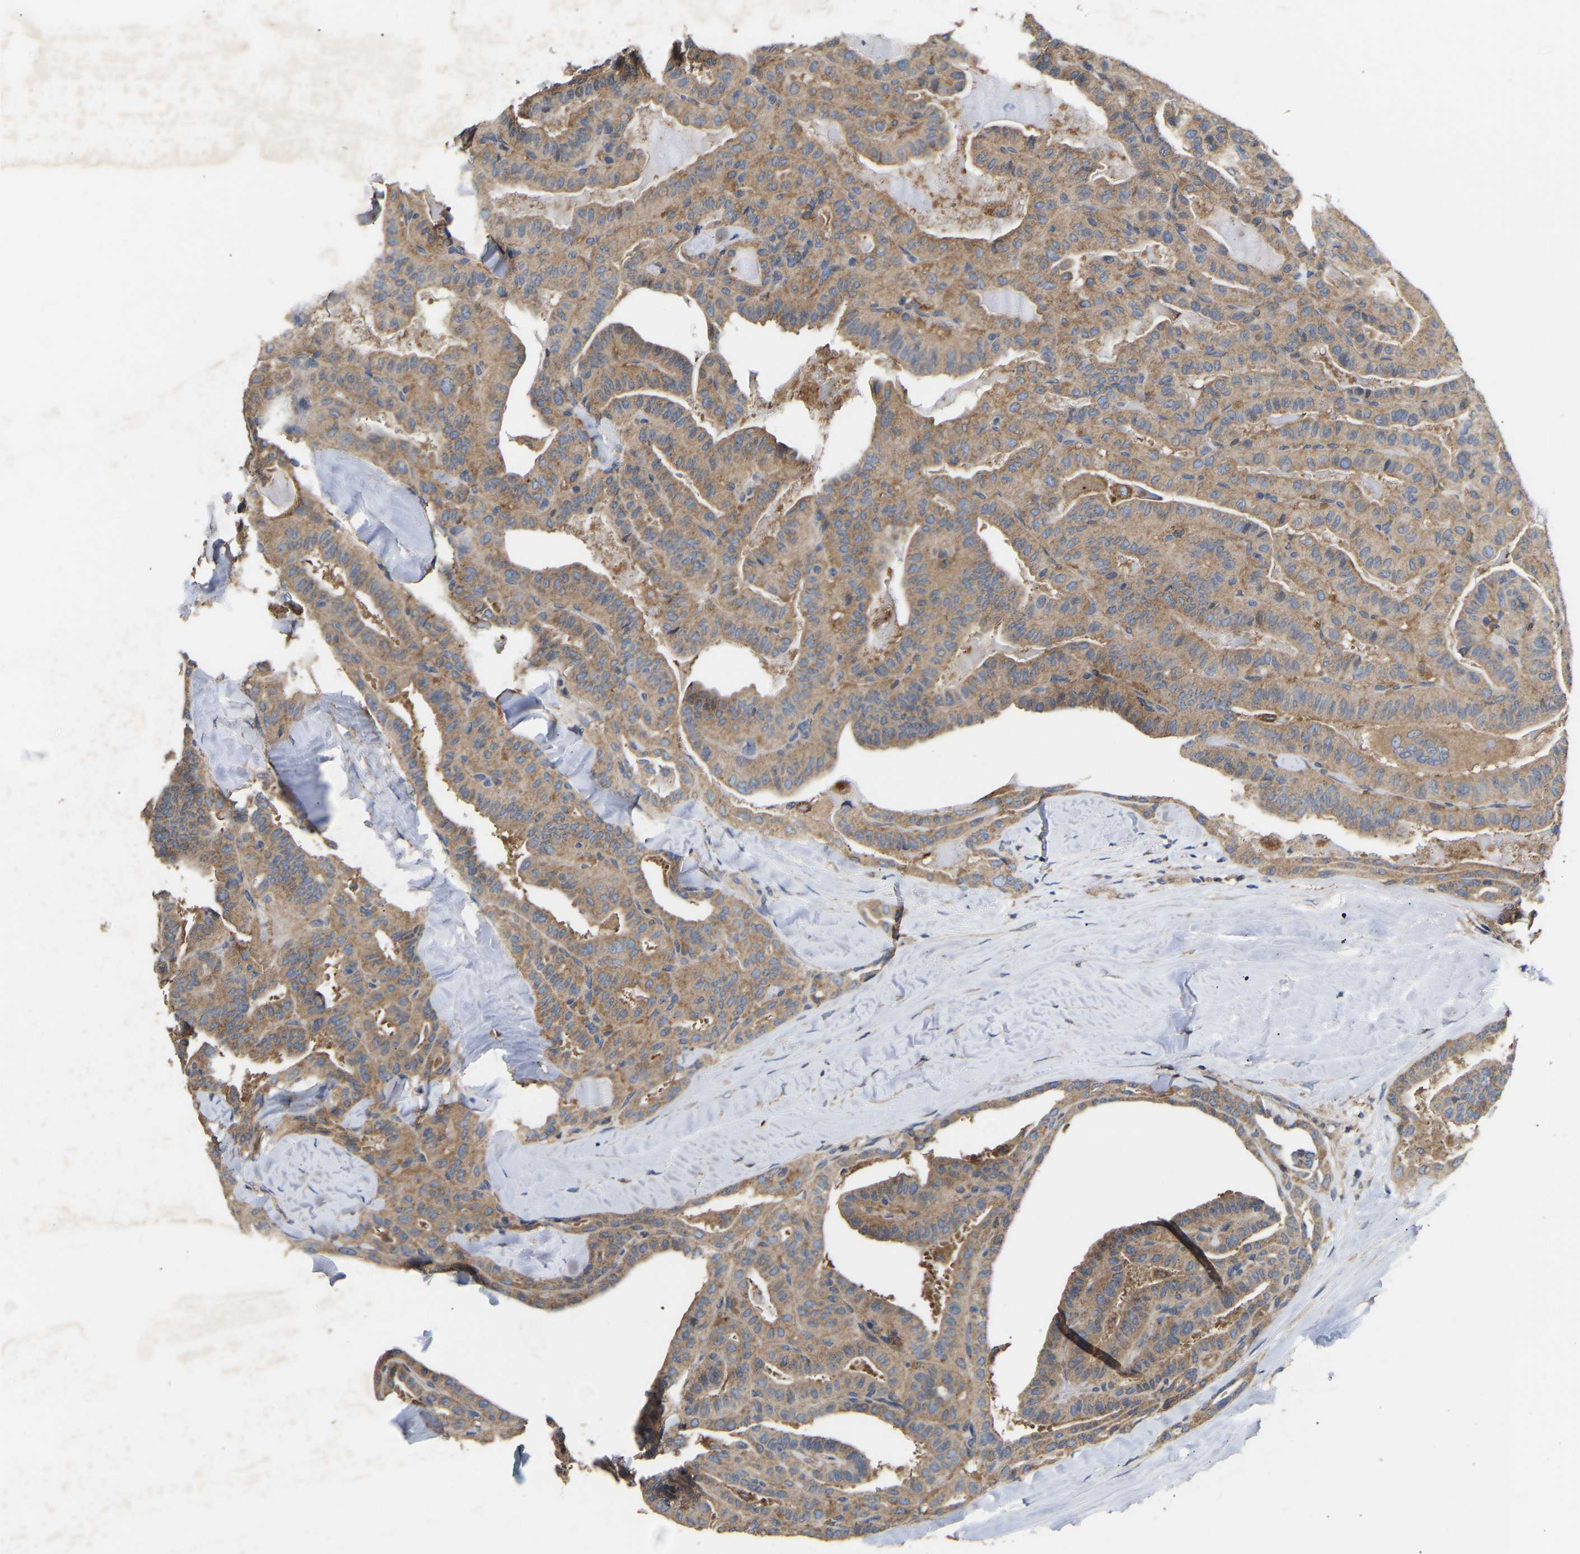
{"staining": {"intensity": "weak", "quantity": ">75%", "location": "cytoplasmic/membranous"}, "tissue": "thyroid cancer", "cell_type": "Tumor cells", "image_type": "cancer", "snomed": [{"axis": "morphology", "description": "Papillary adenocarcinoma, NOS"}, {"axis": "topography", "description": "Thyroid gland"}], "caption": "IHC (DAB) staining of thyroid cancer (papillary adenocarcinoma) shows weak cytoplasmic/membranous protein staining in approximately >75% of tumor cells.", "gene": "AIMP2", "patient": {"sex": "male", "age": 77}}